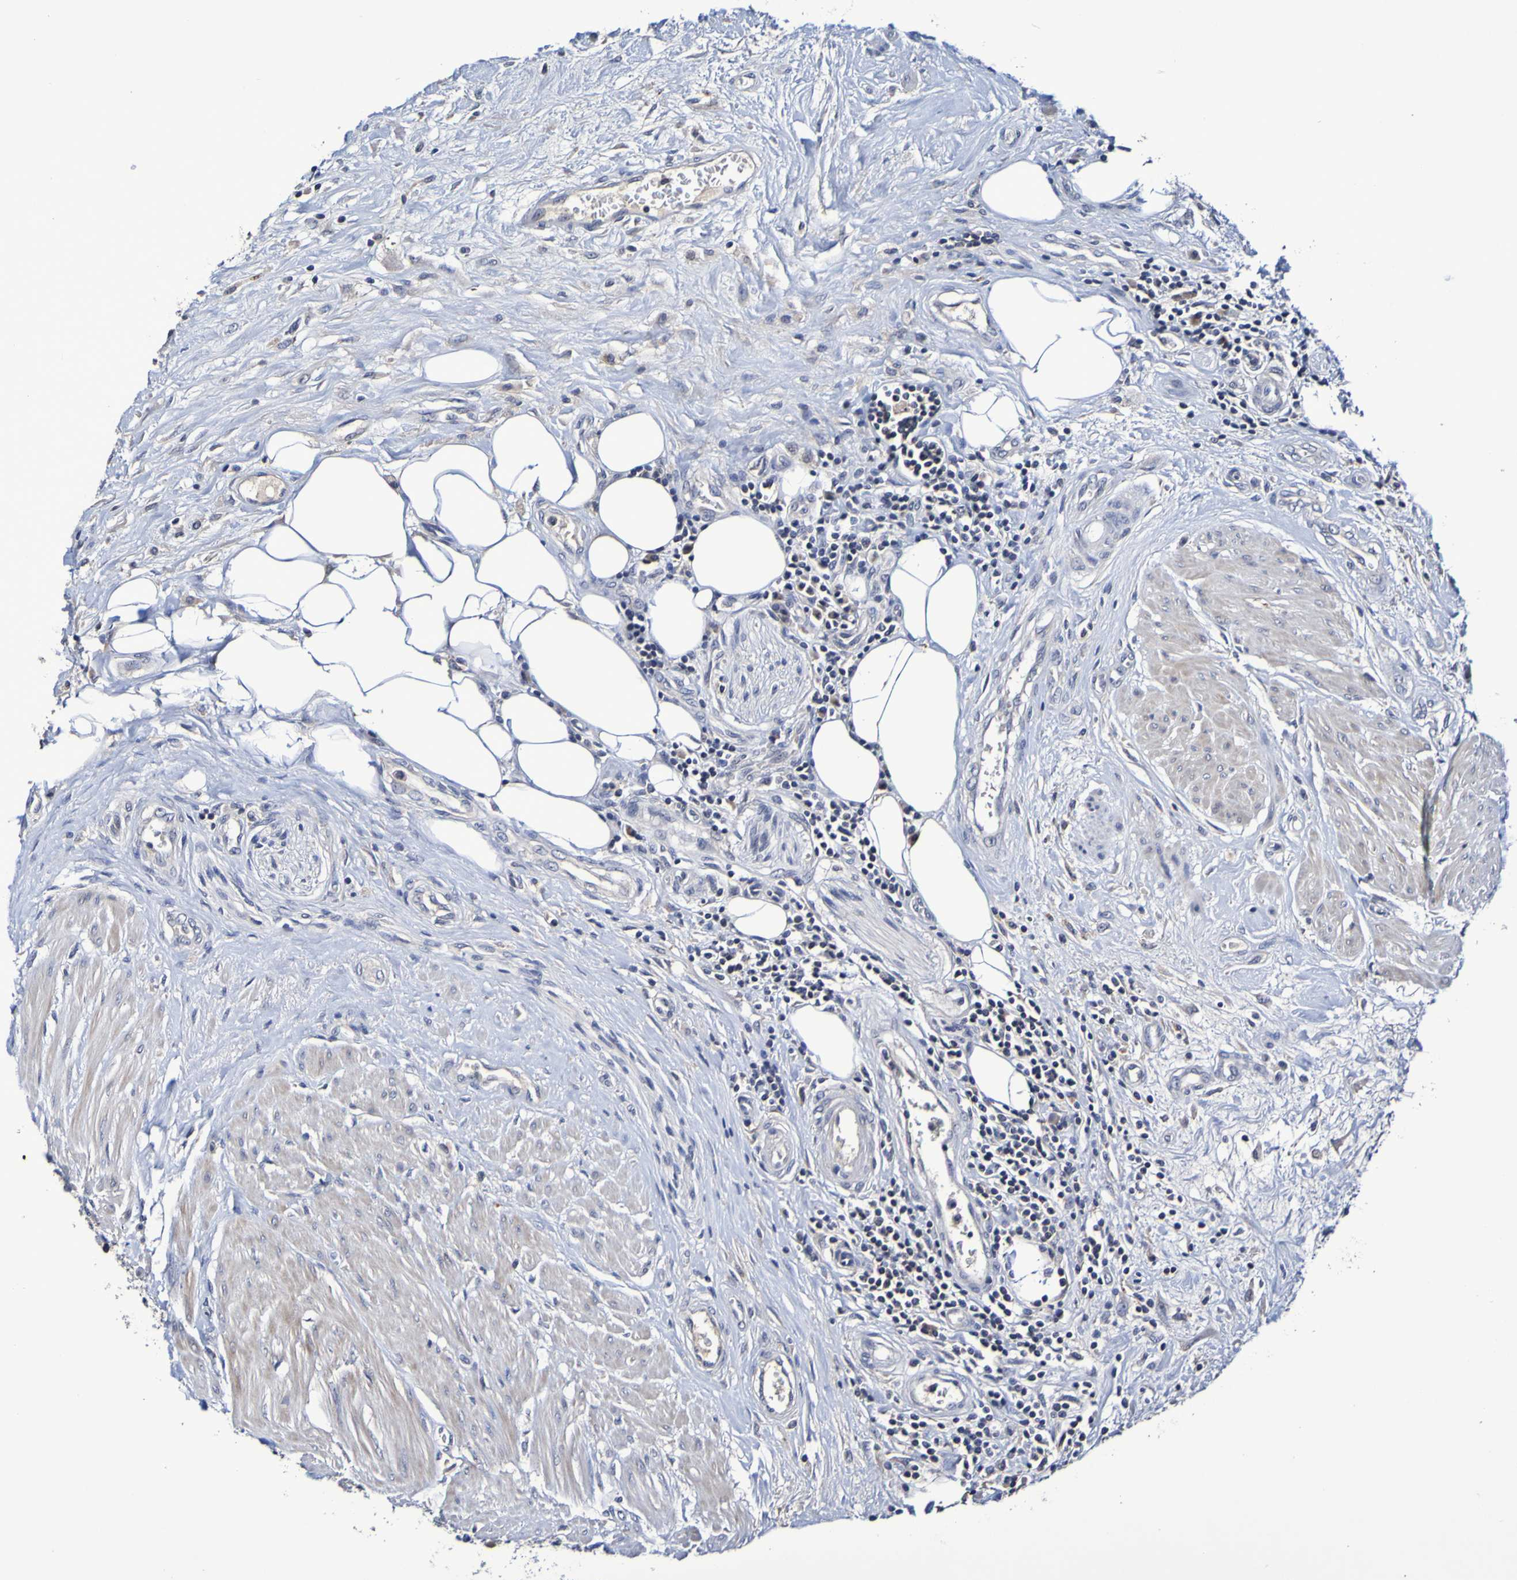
{"staining": {"intensity": "negative", "quantity": "none", "location": "none"}, "tissue": "urothelial cancer", "cell_type": "Tumor cells", "image_type": "cancer", "snomed": [{"axis": "morphology", "description": "Urothelial carcinoma, High grade"}, {"axis": "topography", "description": "Urinary bladder"}], "caption": "The micrograph shows no significant positivity in tumor cells of urothelial cancer.", "gene": "PTP4A2", "patient": {"sex": "male", "age": 35}}